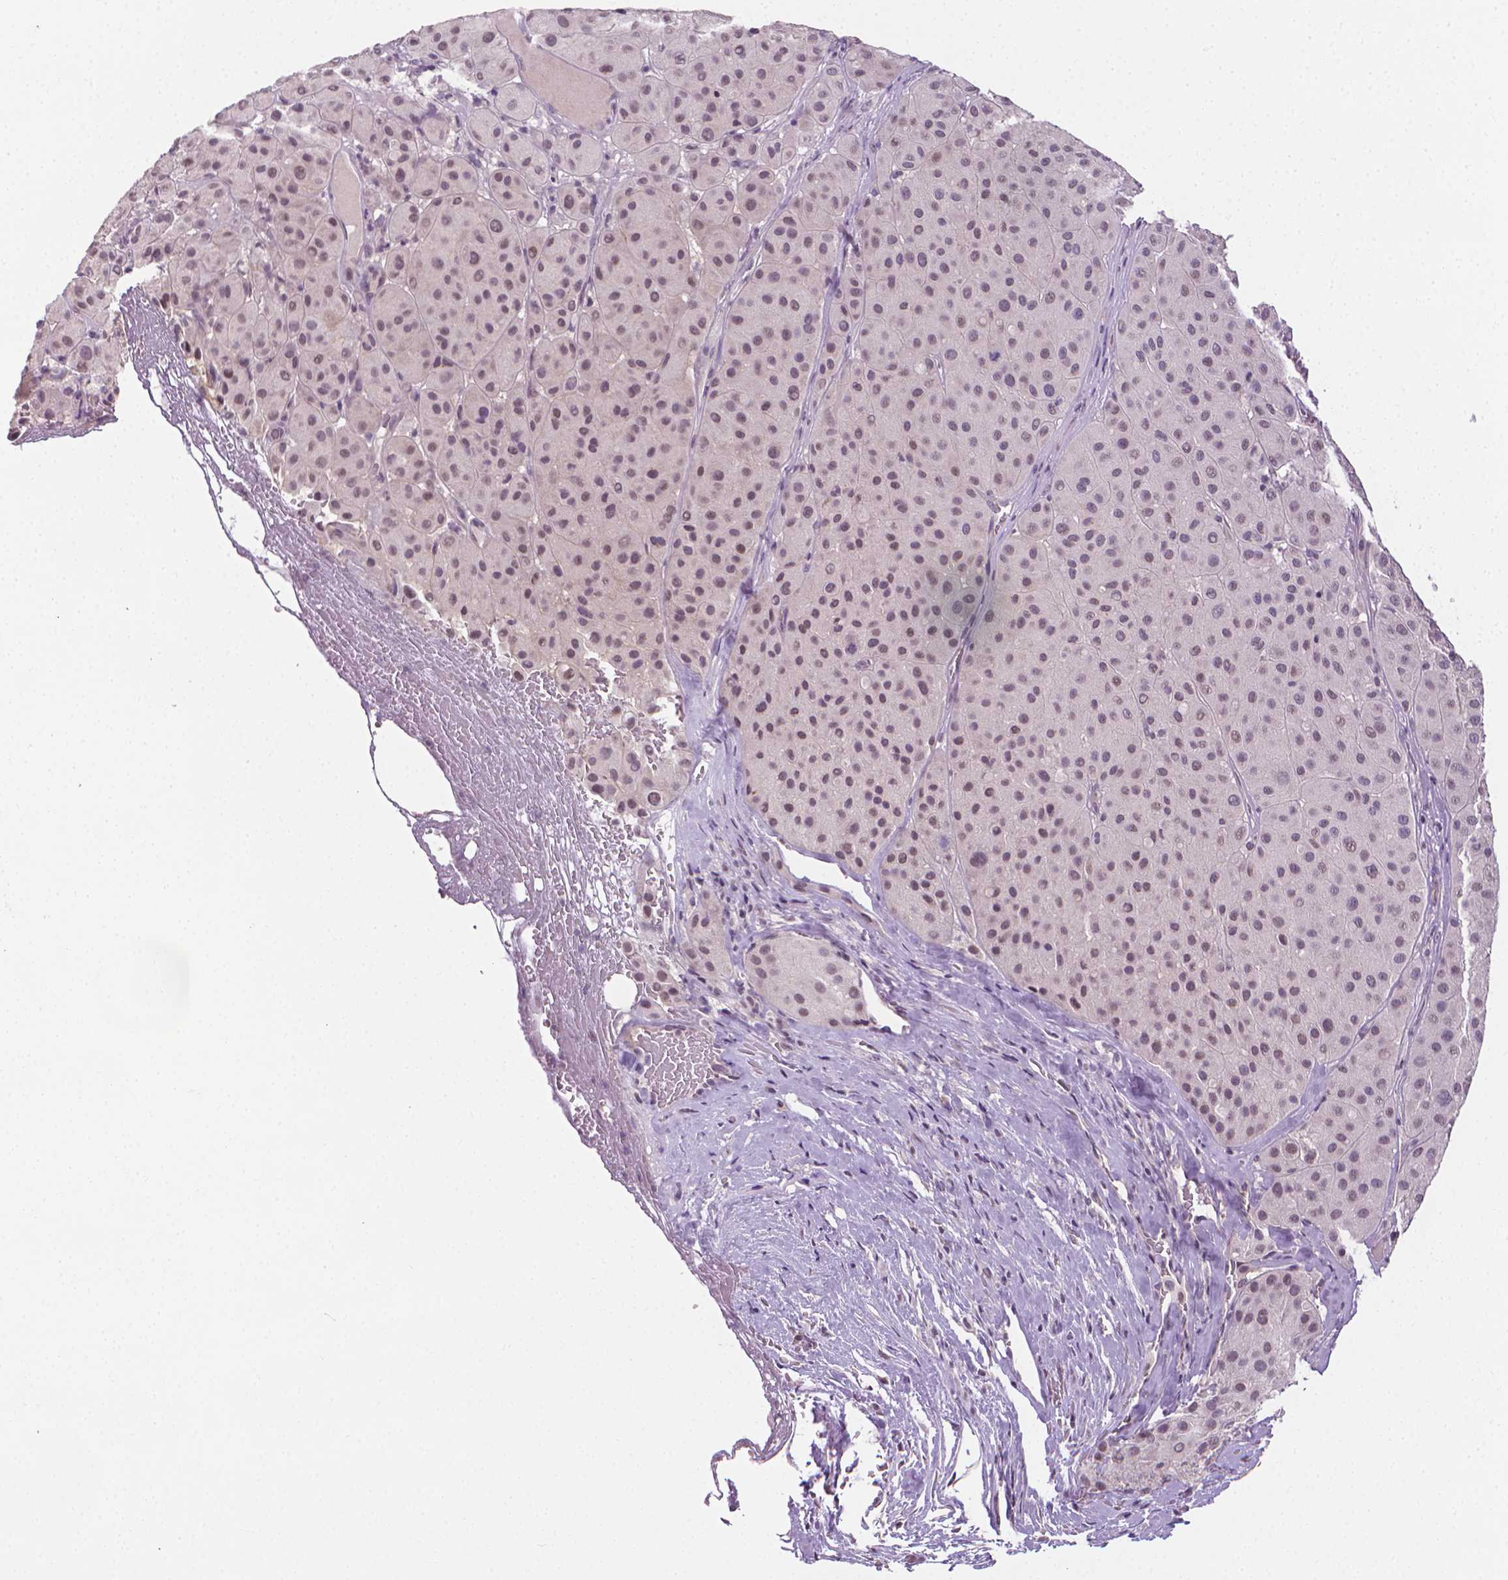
{"staining": {"intensity": "weak", "quantity": "25%-75%", "location": "nuclear"}, "tissue": "melanoma", "cell_type": "Tumor cells", "image_type": "cancer", "snomed": [{"axis": "morphology", "description": "Malignant melanoma, Metastatic site"}, {"axis": "topography", "description": "Smooth muscle"}], "caption": "Tumor cells exhibit low levels of weak nuclear positivity in approximately 25%-75% of cells in malignant melanoma (metastatic site). The staining was performed using DAB (3,3'-diaminobenzidine), with brown indicating positive protein expression. Nuclei are stained blue with hematoxylin.", "gene": "NCAN", "patient": {"sex": "male", "age": 41}}